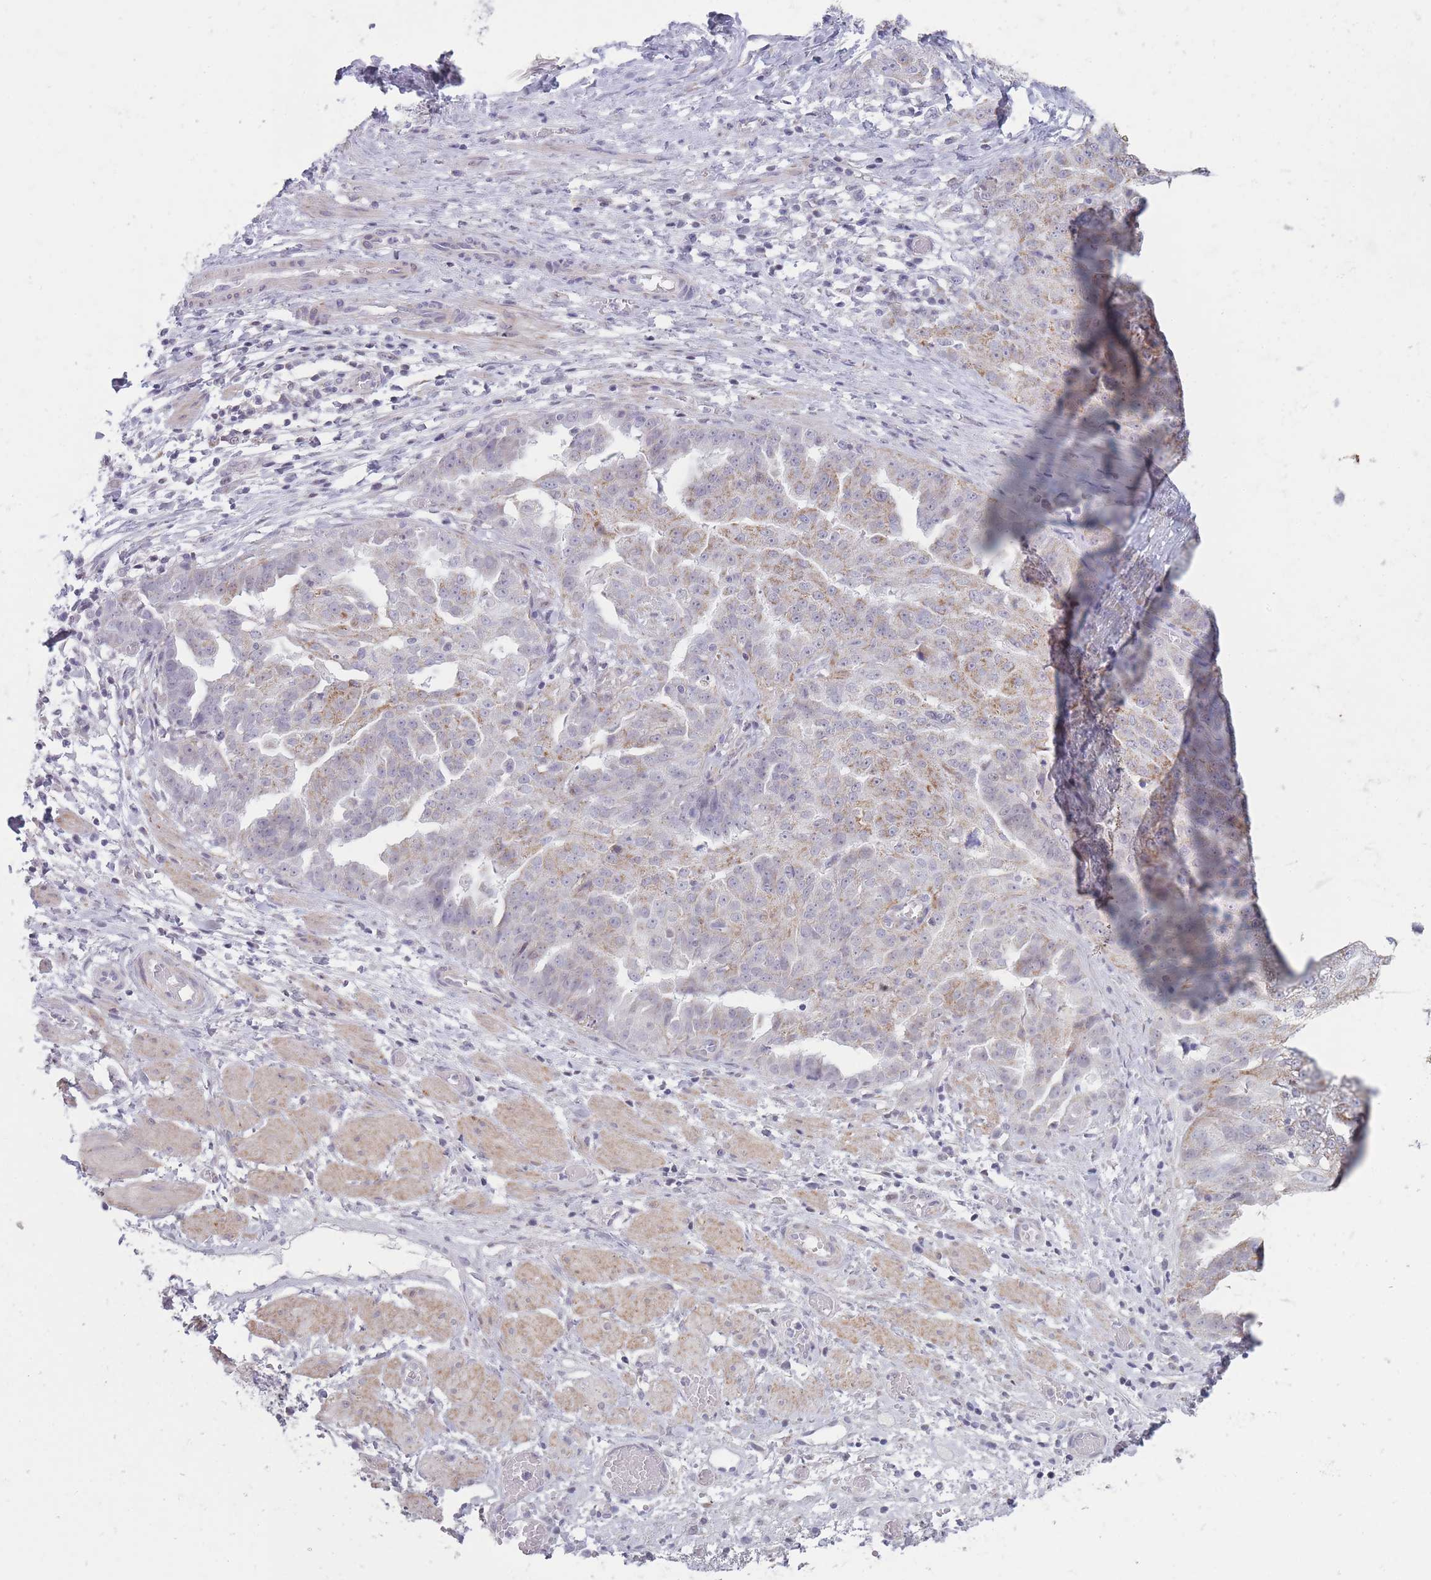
{"staining": {"intensity": "moderate", "quantity": "25%-75%", "location": "cytoplasmic/membranous"}, "tissue": "ovarian cancer", "cell_type": "Tumor cells", "image_type": "cancer", "snomed": [{"axis": "morphology", "description": "Cystadenocarcinoma, serous, NOS"}, {"axis": "topography", "description": "Ovary"}], "caption": "Ovarian serous cystadenocarcinoma tissue demonstrates moderate cytoplasmic/membranous positivity in approximately 25%-75% of tumor cells, visualized by immunohistochemistry.", "gene": "ZBTB24", "patient": {"sex": "female", "age": 58}}